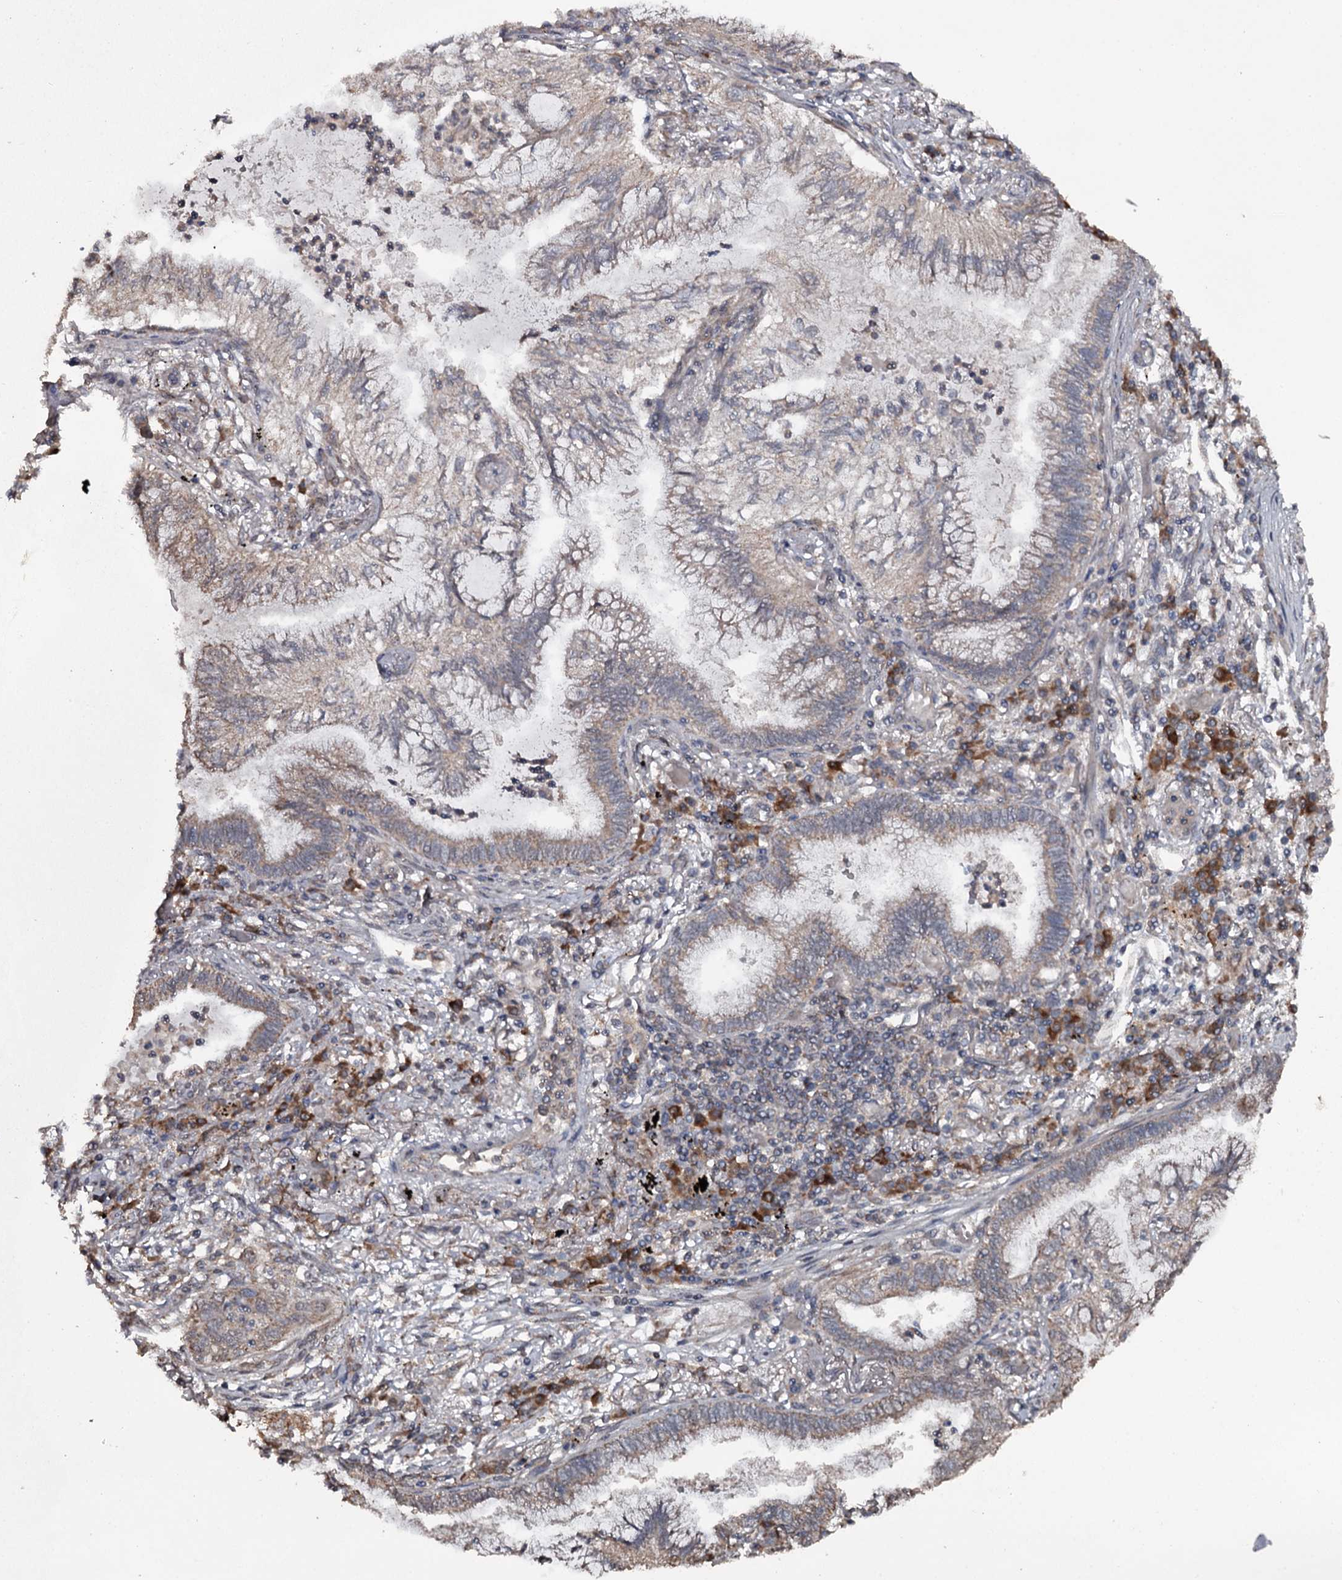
{"staining": {"intensity": "weak", "quantity": "25%-75%", "location": "cytoplasmic/membranous"}, "tissue": "lung cancer", "cell_type": "Tumor cells", "image_type": "cancer", "snomed": [{"axis": "morphology", "description": "Adenocarcinoma, NOS"}, {"axis": "topography", "description": "Lung"}], "caption": "DAB (3,3'-diaminobenzidine) immunohistochemical staining of lung cancer shows weak cytoplasmic/membranous protein expression in approximately 25%-75% of tumor cells. (DAB = brown stain, brightfield microscopy at high magnification).", "gene": "WIPI1", "patient": {"sex": "female", "age": 70}}